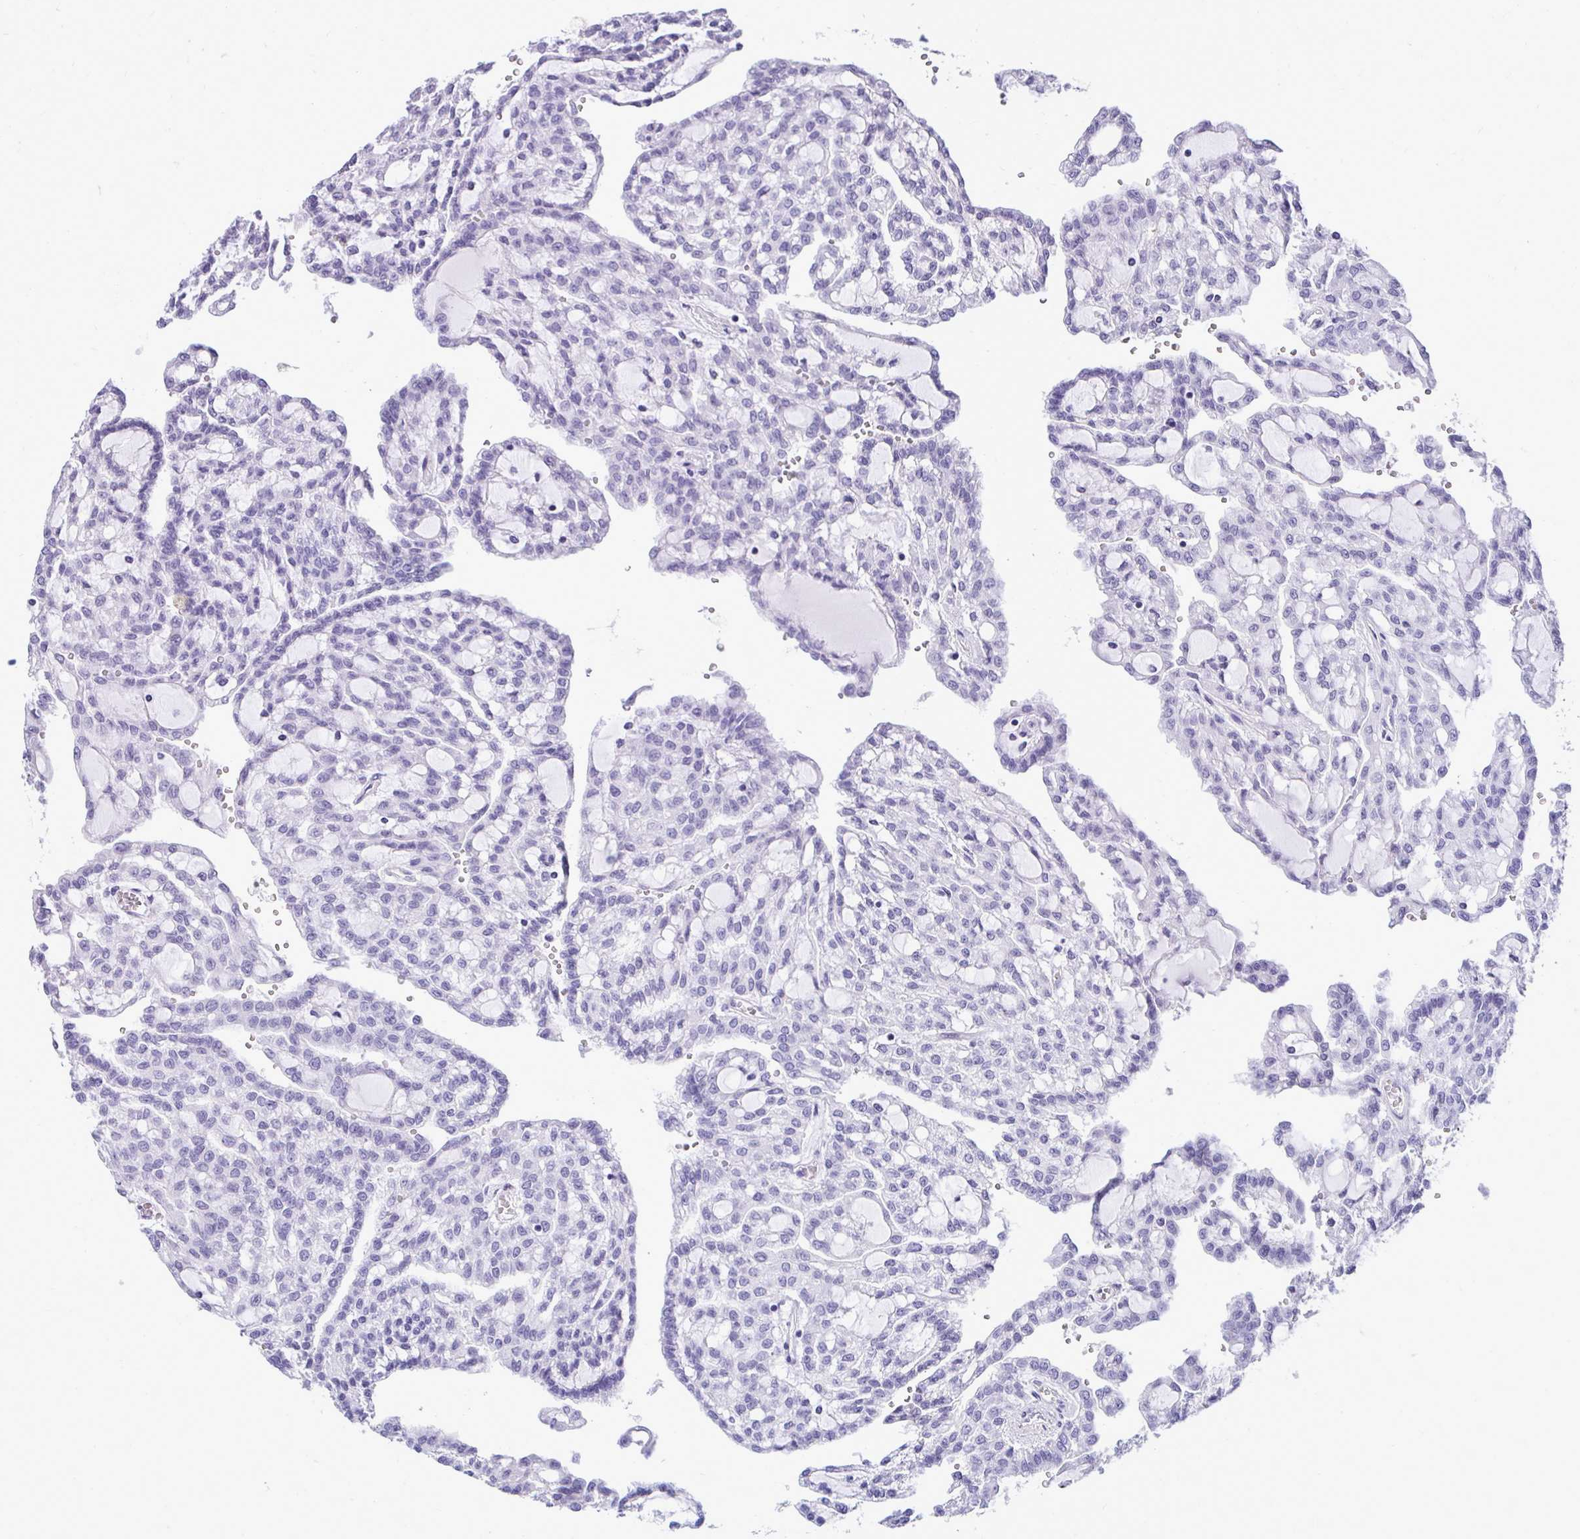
{"staining": {"intensity": "negative", "quantity": "none", "location": "none"}, "tissue": "renal cancer", "cell_type": "Tumor cells", "image_type": "cancer", "snomed": [{"axis": "morphology", "description": "Adenocarcinoma, NOS"}, {"axis": "topography", "description": "Kidney"}], "caption": "There is no significant staining in tumor cells of renal adenocarcinoma.", "gene": "PRM2", "patient": {"sex": "male", "age": 63}}